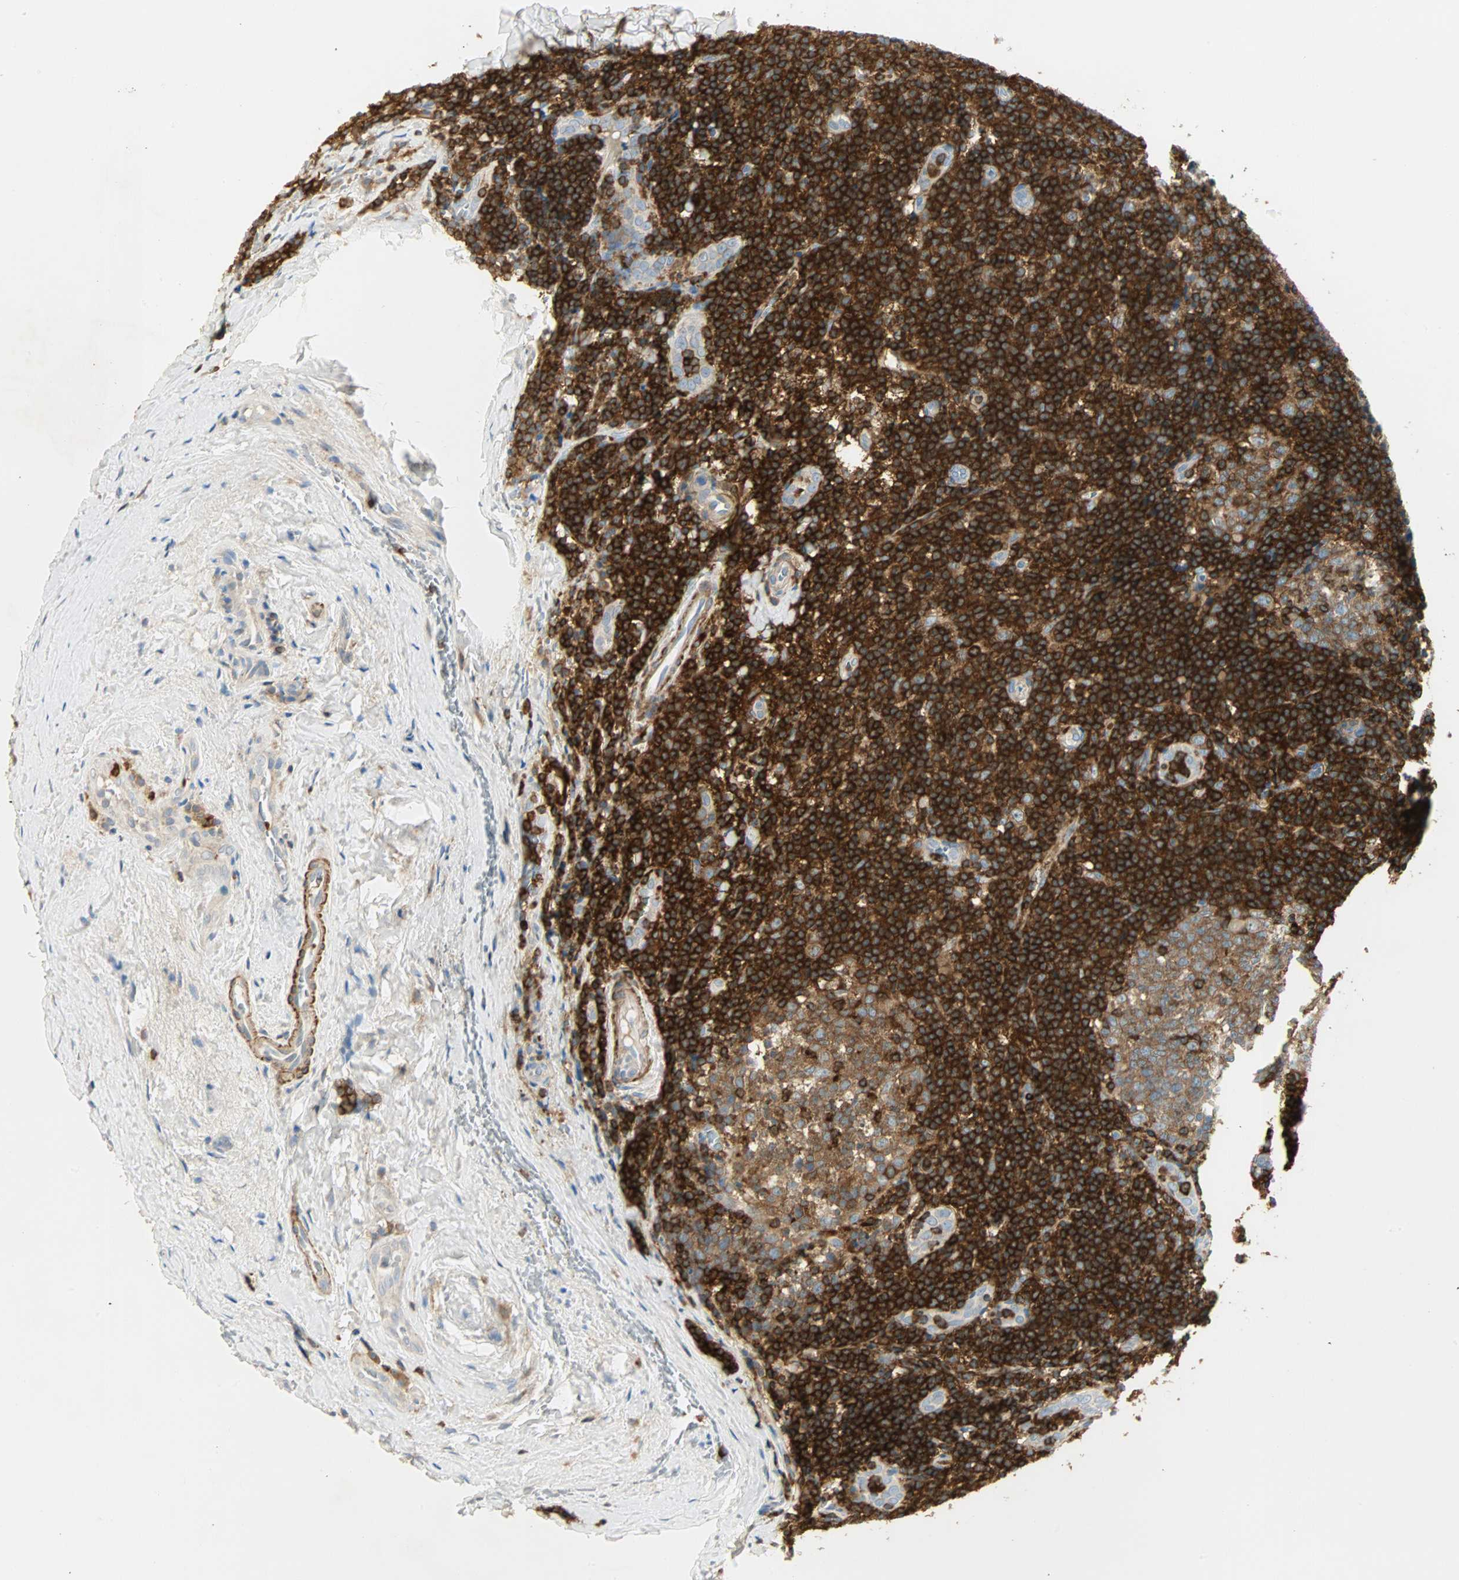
{"staining": {"intensity": "strong", "quantity": "<25%", "location": "cytoplasmic/membranous"}, "tissue": "tonsil", "cell_type": "Germinal center cells", "image_type": "normal", "snomed": [{"axis": "morphology", "description": "Normal tissue, NOS"}, {"axis": "topography", "description": "Tonsil"}], "caption": "A brown stain labels strong cytoplasmic/membranous expression of a protein in germinal center cells of unremarkable human tonsil. The staining is performed using DAB (3,3'-diaminobenzidine) brown chromogen to label protein expression. The nuclei are counter-stained blue using hematoxylin.", "gene": "FMNL1", "patient": {"sex": "male", "age": 31}}